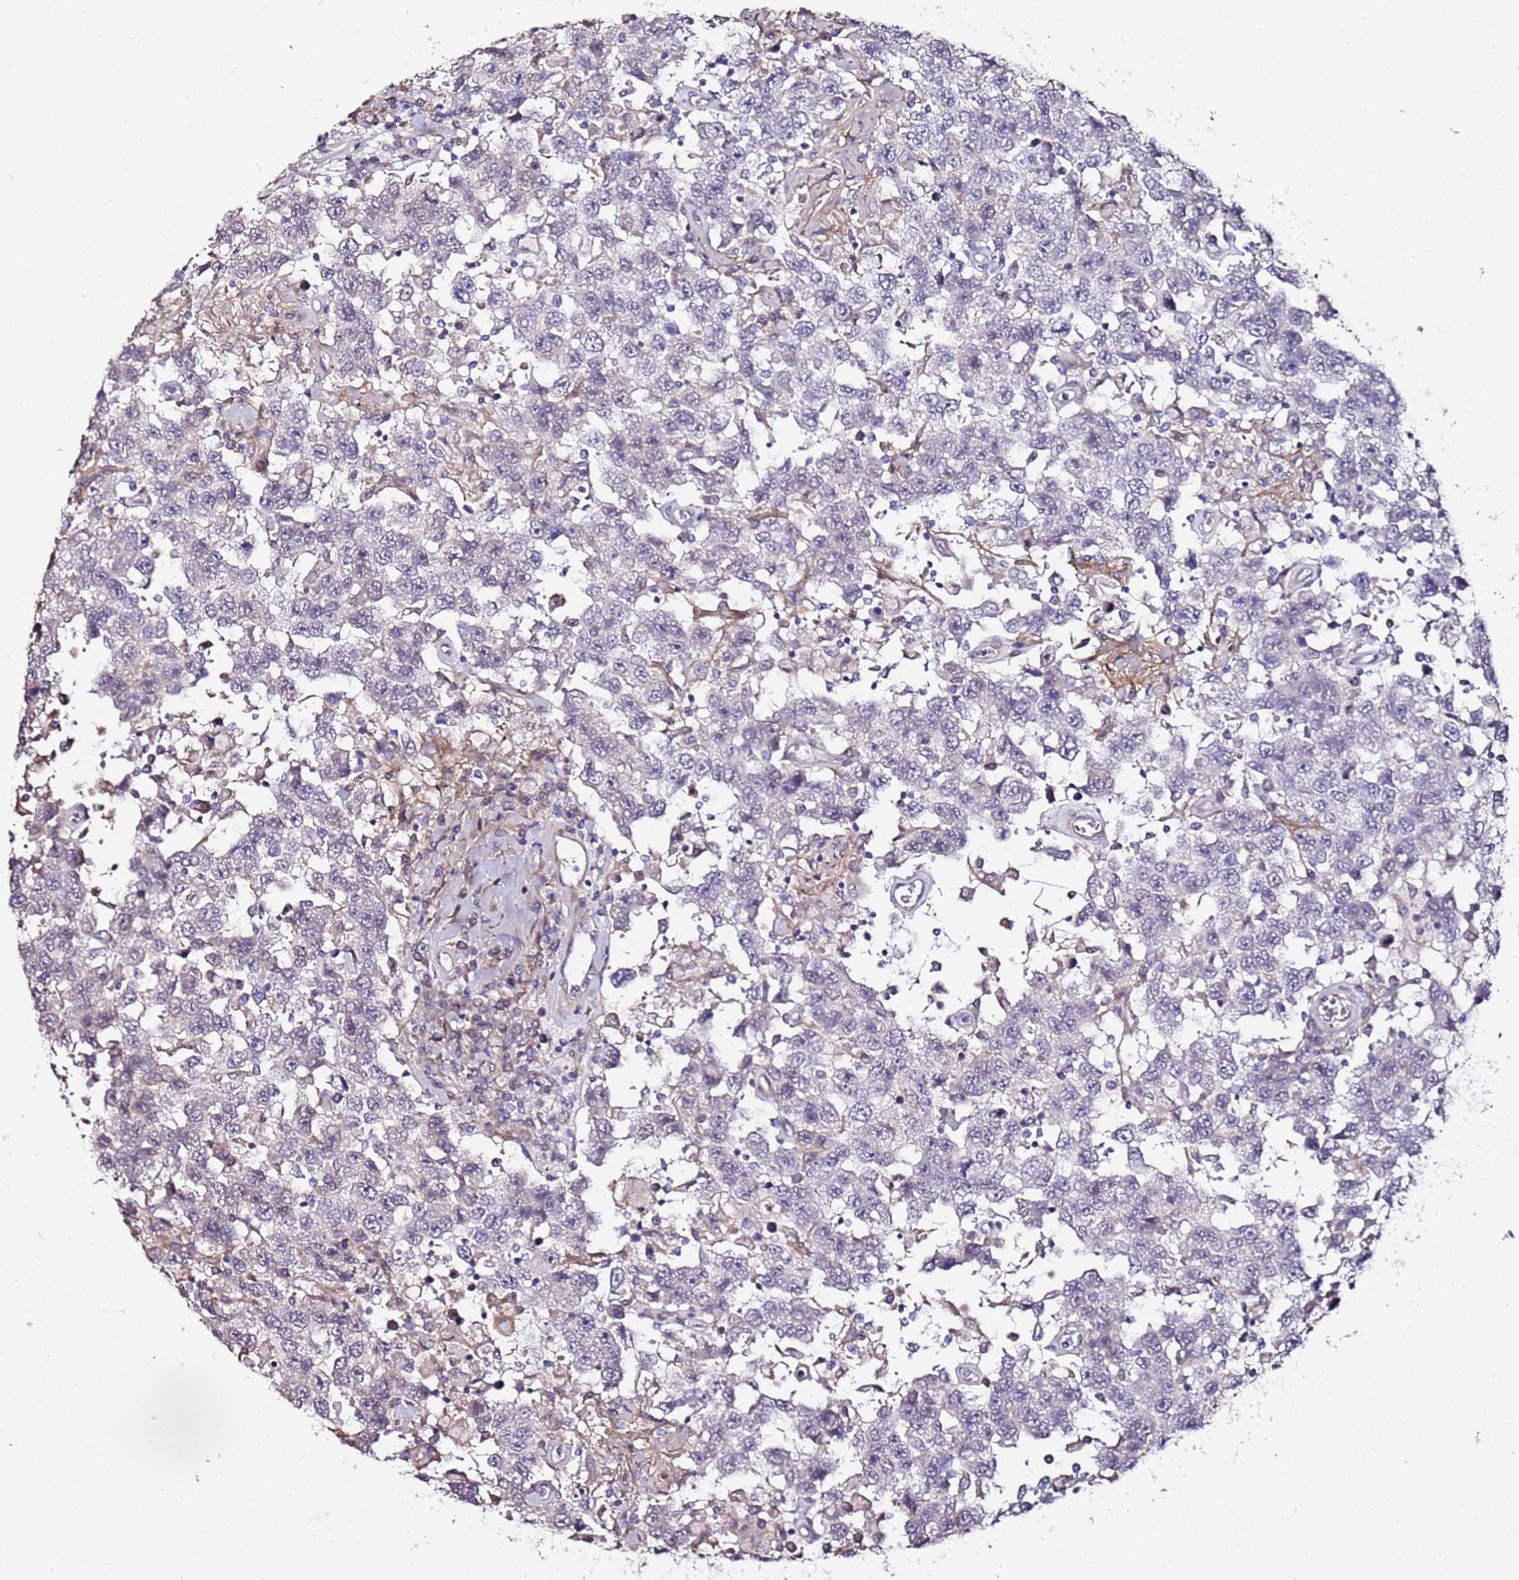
{"staining": {"intensity": "negative", "quantity": "none", "location": "none"}, "tissue": "testis cancer", "cell_type": "Tumor cells", "image_type": "cancer", "snomed": [{"axis": "morphology", "description": "Seminoma, NOS"}, {"axis": "topography", "description": "Testis"}], "caption": "This histopathology image is of testis cancer stained with IHC to label a protein in brown with the nuclei are counter-stained blue. There is no positivity in tumor cells.", "gene": "C3orf80", "patient": {"sex": "male", "age": 41}}